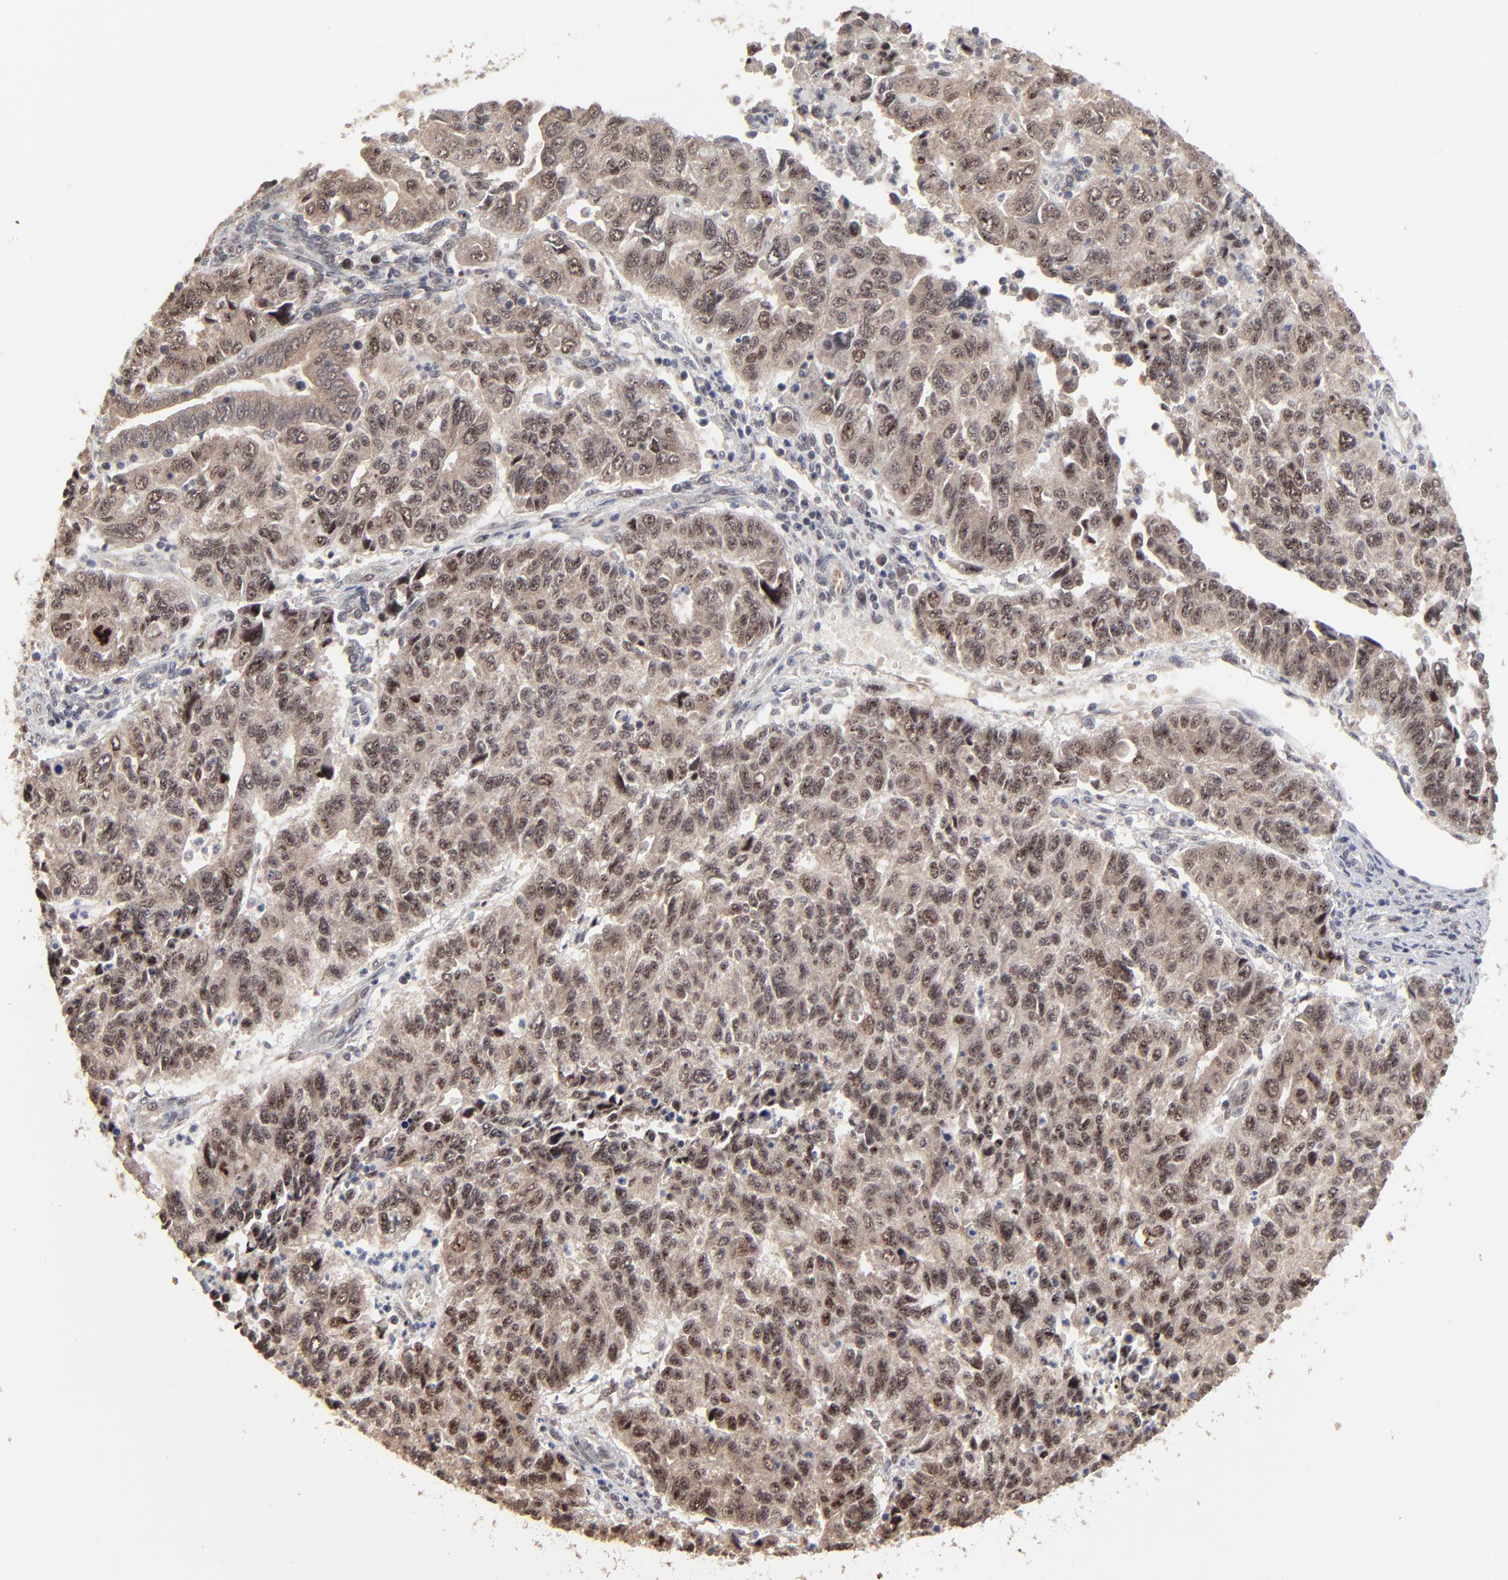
{"staining": {"intensity": "strong", "quantity": ">75%", "location": "cytoplasmic/membranous,nuclear"}, "tissue": "endometrial cancer", "cell_type": "Tumor cells", "image_type": "cancer", "snomed": [{"axis": "morphology", "description": "Adenocarcinoma, NOS"}, {"axis": "topography", "description": "Endometrium"}], "caption": "Endometrial adenocarcinoma stained with DAB (3,3'-diaminobenzidine) immunohistochemistry (IHC) displays high levels of strong cytoplasmic/membranous and nuclear staining in approximately >75% of tumor cells. (DAB (3,3'-diaminobenzidine) IHC with brightfield microscopy, high magnification).", "gene": "FRMD8", "patient": {"sex": "female", "age": 42}}